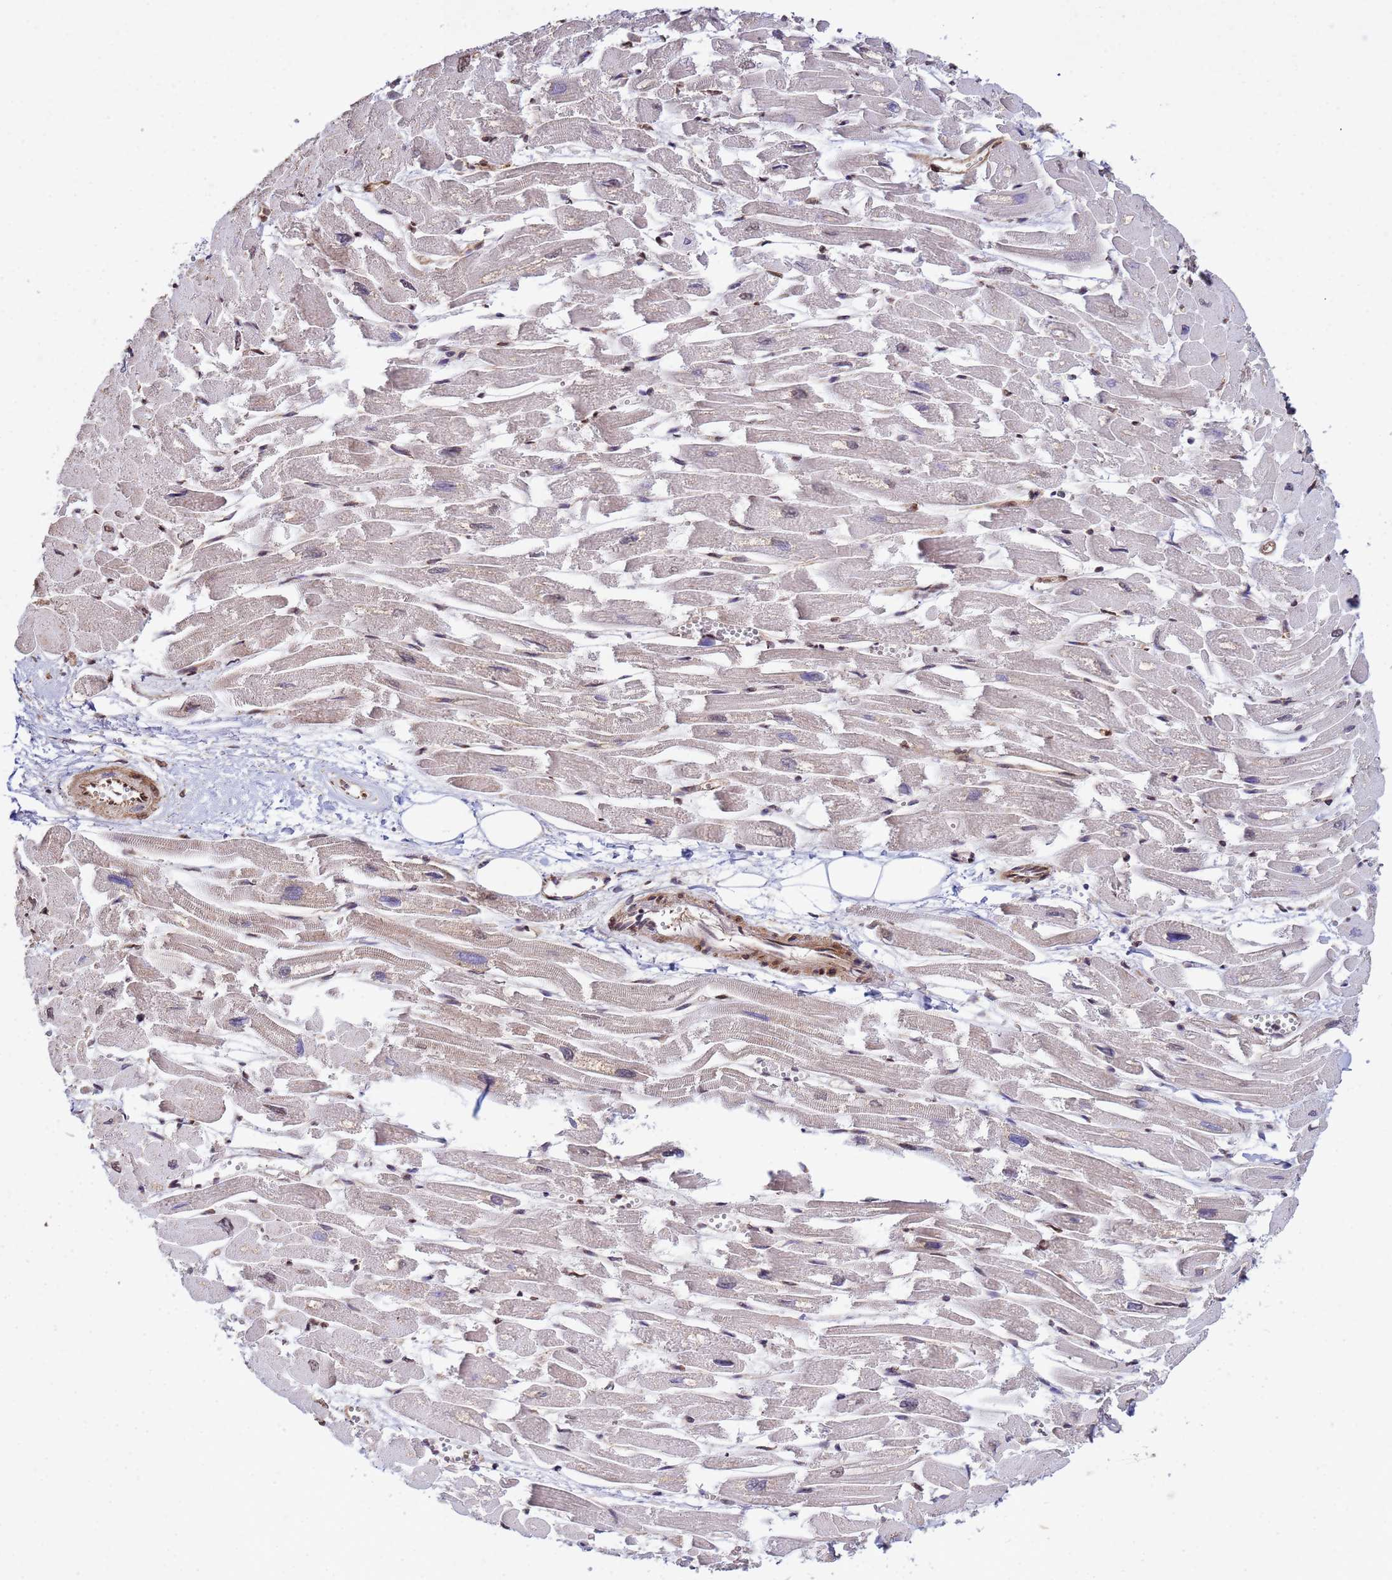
{"staining": {"intensity": "weak", "quantity": "25%-75%", "location": "nuclear"}, "tissue": "heart muscle", "cell_type": "Cardiomyocytes", "image_type": "normal", "snomed": [{"axis": "morphology", "description": "Normal tissue, NOS"}, {"axis": "topography", "description": "Heart"}], "caption": "A histopathology image showing weak nuclear staining in about 25%-75% of cardiomyocytes in normal heart muscle, as visualized by brown immunohistochemical staining.", "gene": "TRIP6", "patient": {"sex": "male", "age": 54}}